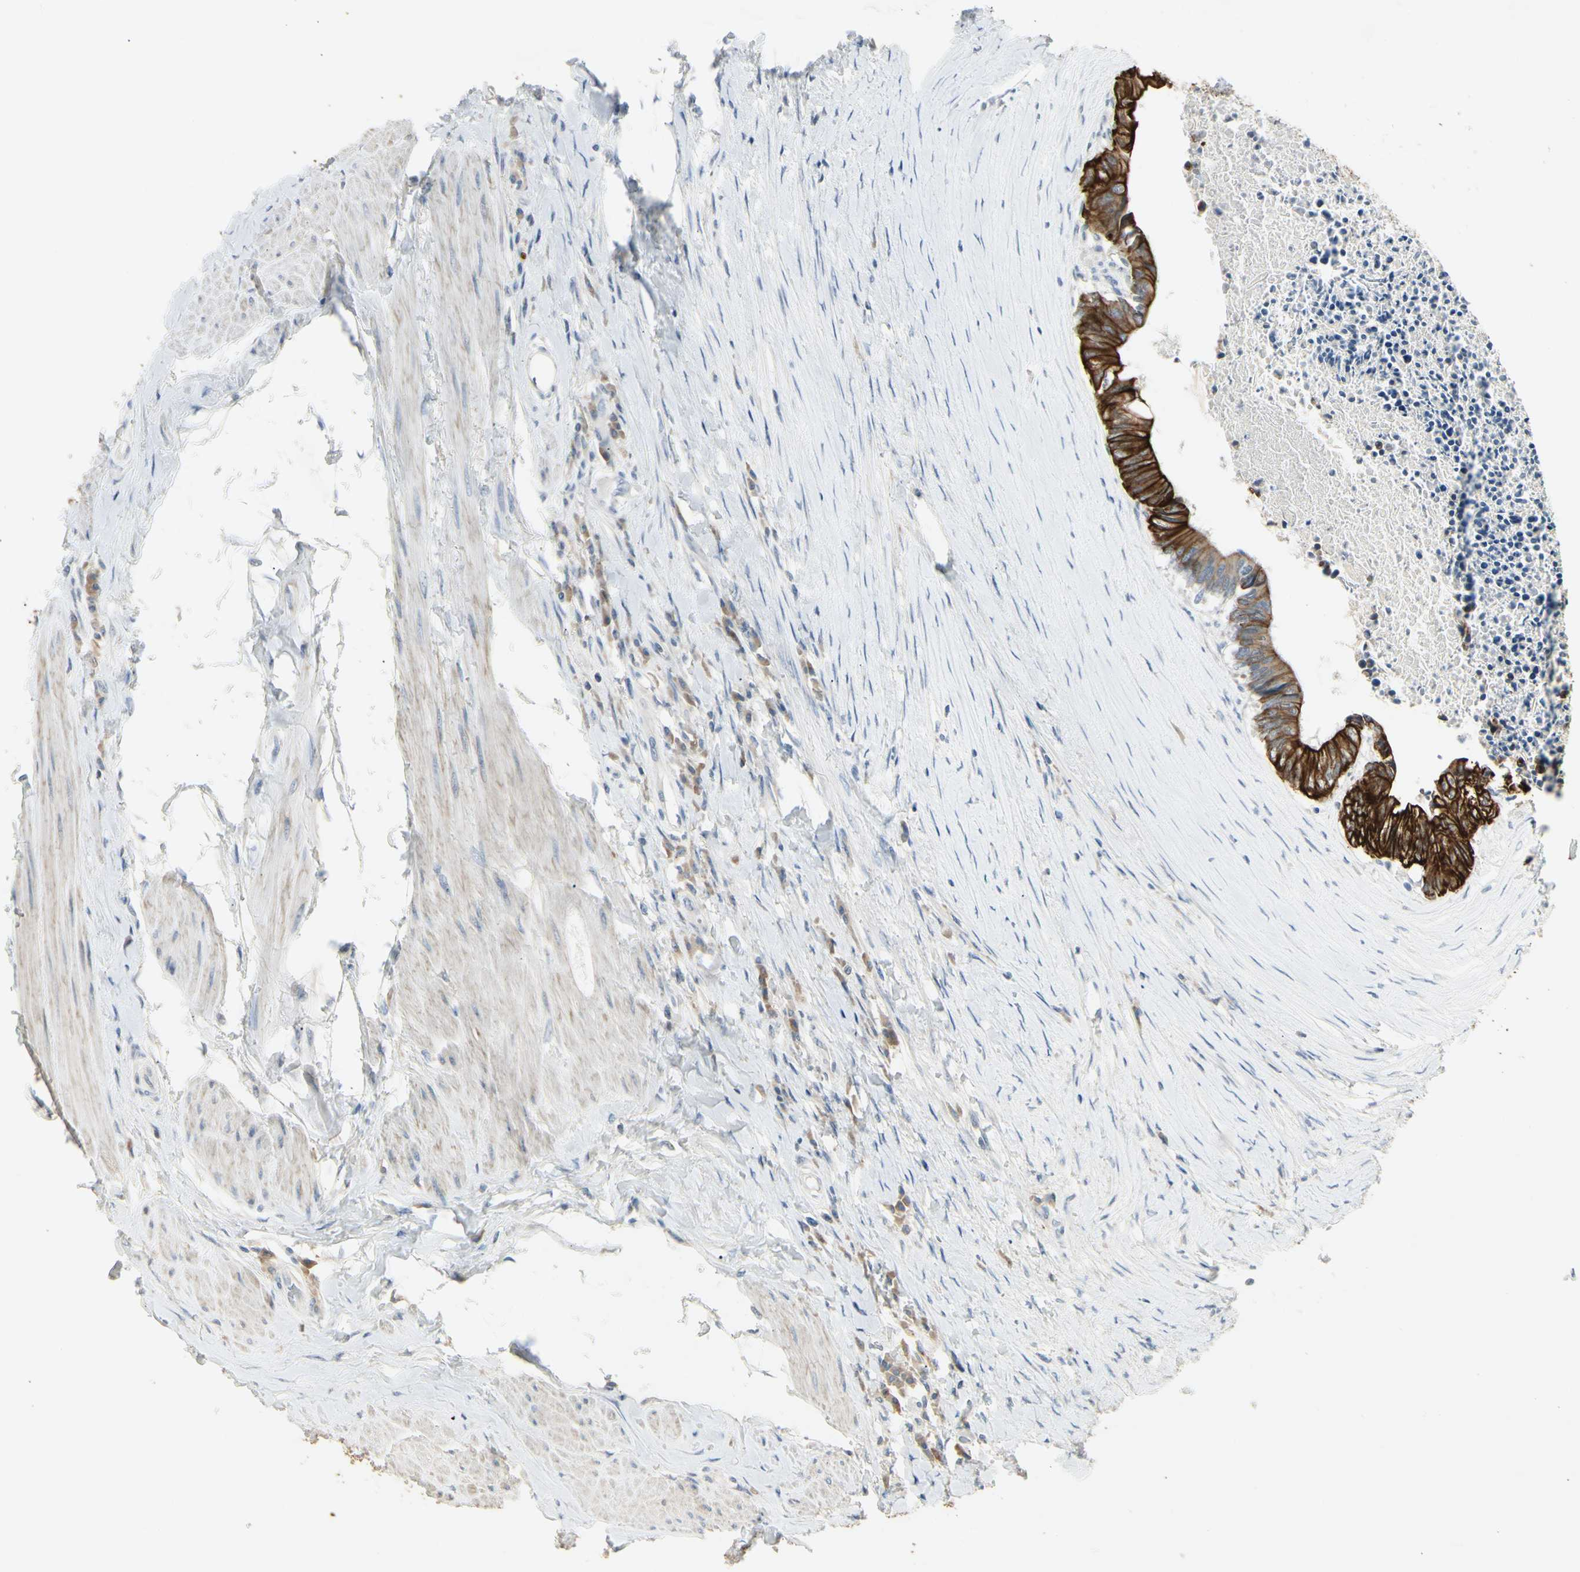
{"staining": {"intensity": "strong", "quantity": ">75%", "location": "cytoplasmic/membranous"}, "tissue": "colorectal cancer", "cell_type": "Tumor cells", "image_type": "cancer", "snomed": [{"axis": "morphology", "description": "Adenocarcinoma, NOS"}, {"axis": "topography", "description": "Rectum"}], "caption": "The photomicrograph displays a brown stain indicating the presence of a protein in the cytoplasmic/membranous of tumor cells in colorectal cancer. (Brightfield microscopy of DAB IHC at high magnification).", "gene": "SKIL", "patient": {"sex": "male", "age": 63}}